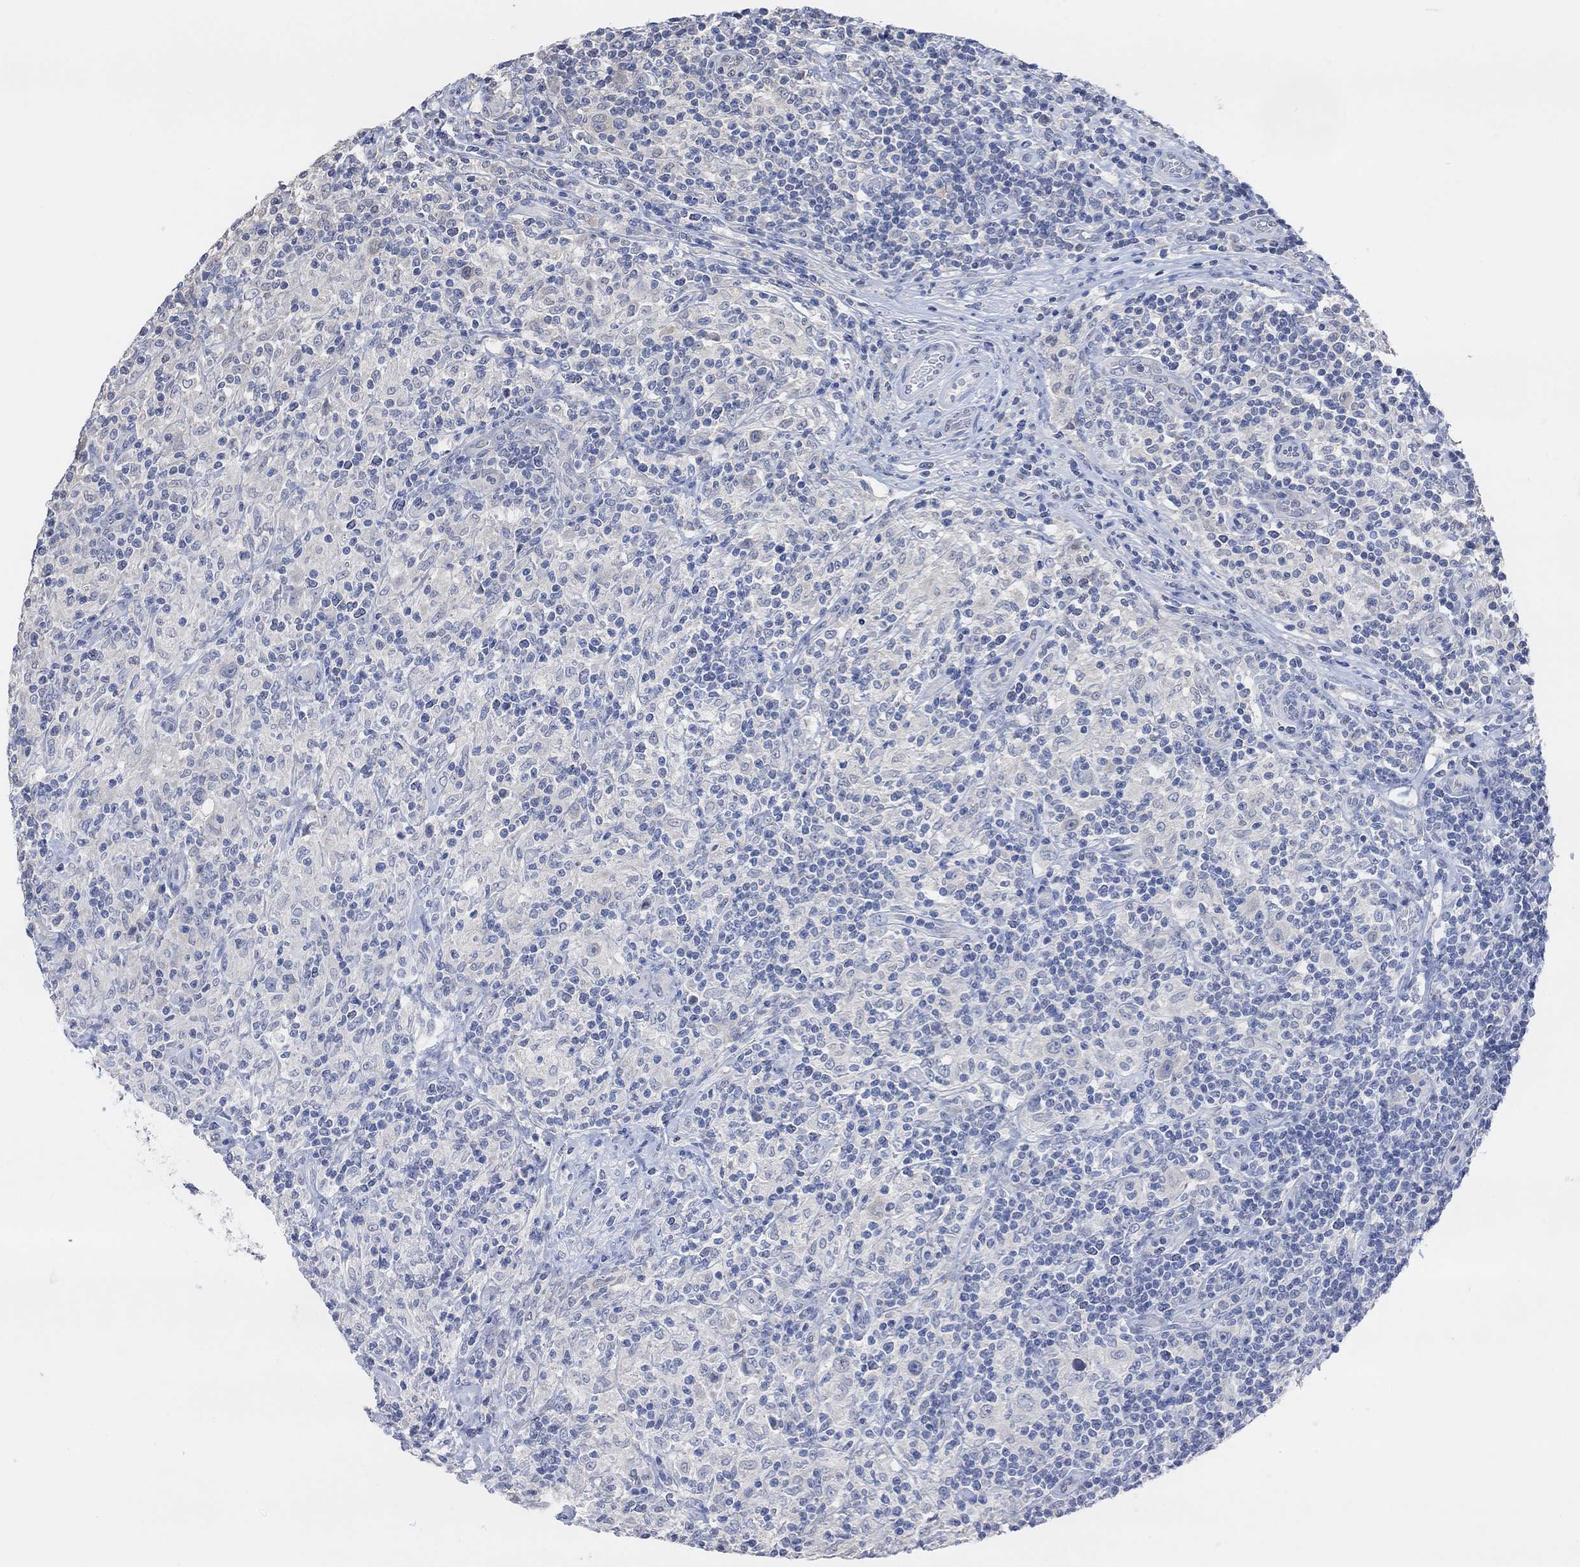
{"staining": {"intensity": "negative", "quantity": "none", "location": "none"}, "tissue": "lymphoma", "cell_type": "Tumor cells", "image_type": "cancer", "snomed": [{"axis": "morphology", "description": "Hodgkin's disease, NOS"}, {"axis": "topography", "description": "Lymph node"}], "caption": "Immunohistochemistry micrograph of neoplastic tissue: lymphoma stained with DAB (3,3'-diaminobenzidine) reveals no significant protein staining in tumor cells.", "gene": "MUC1", "patient": {"sex": "male", "age": 70}}